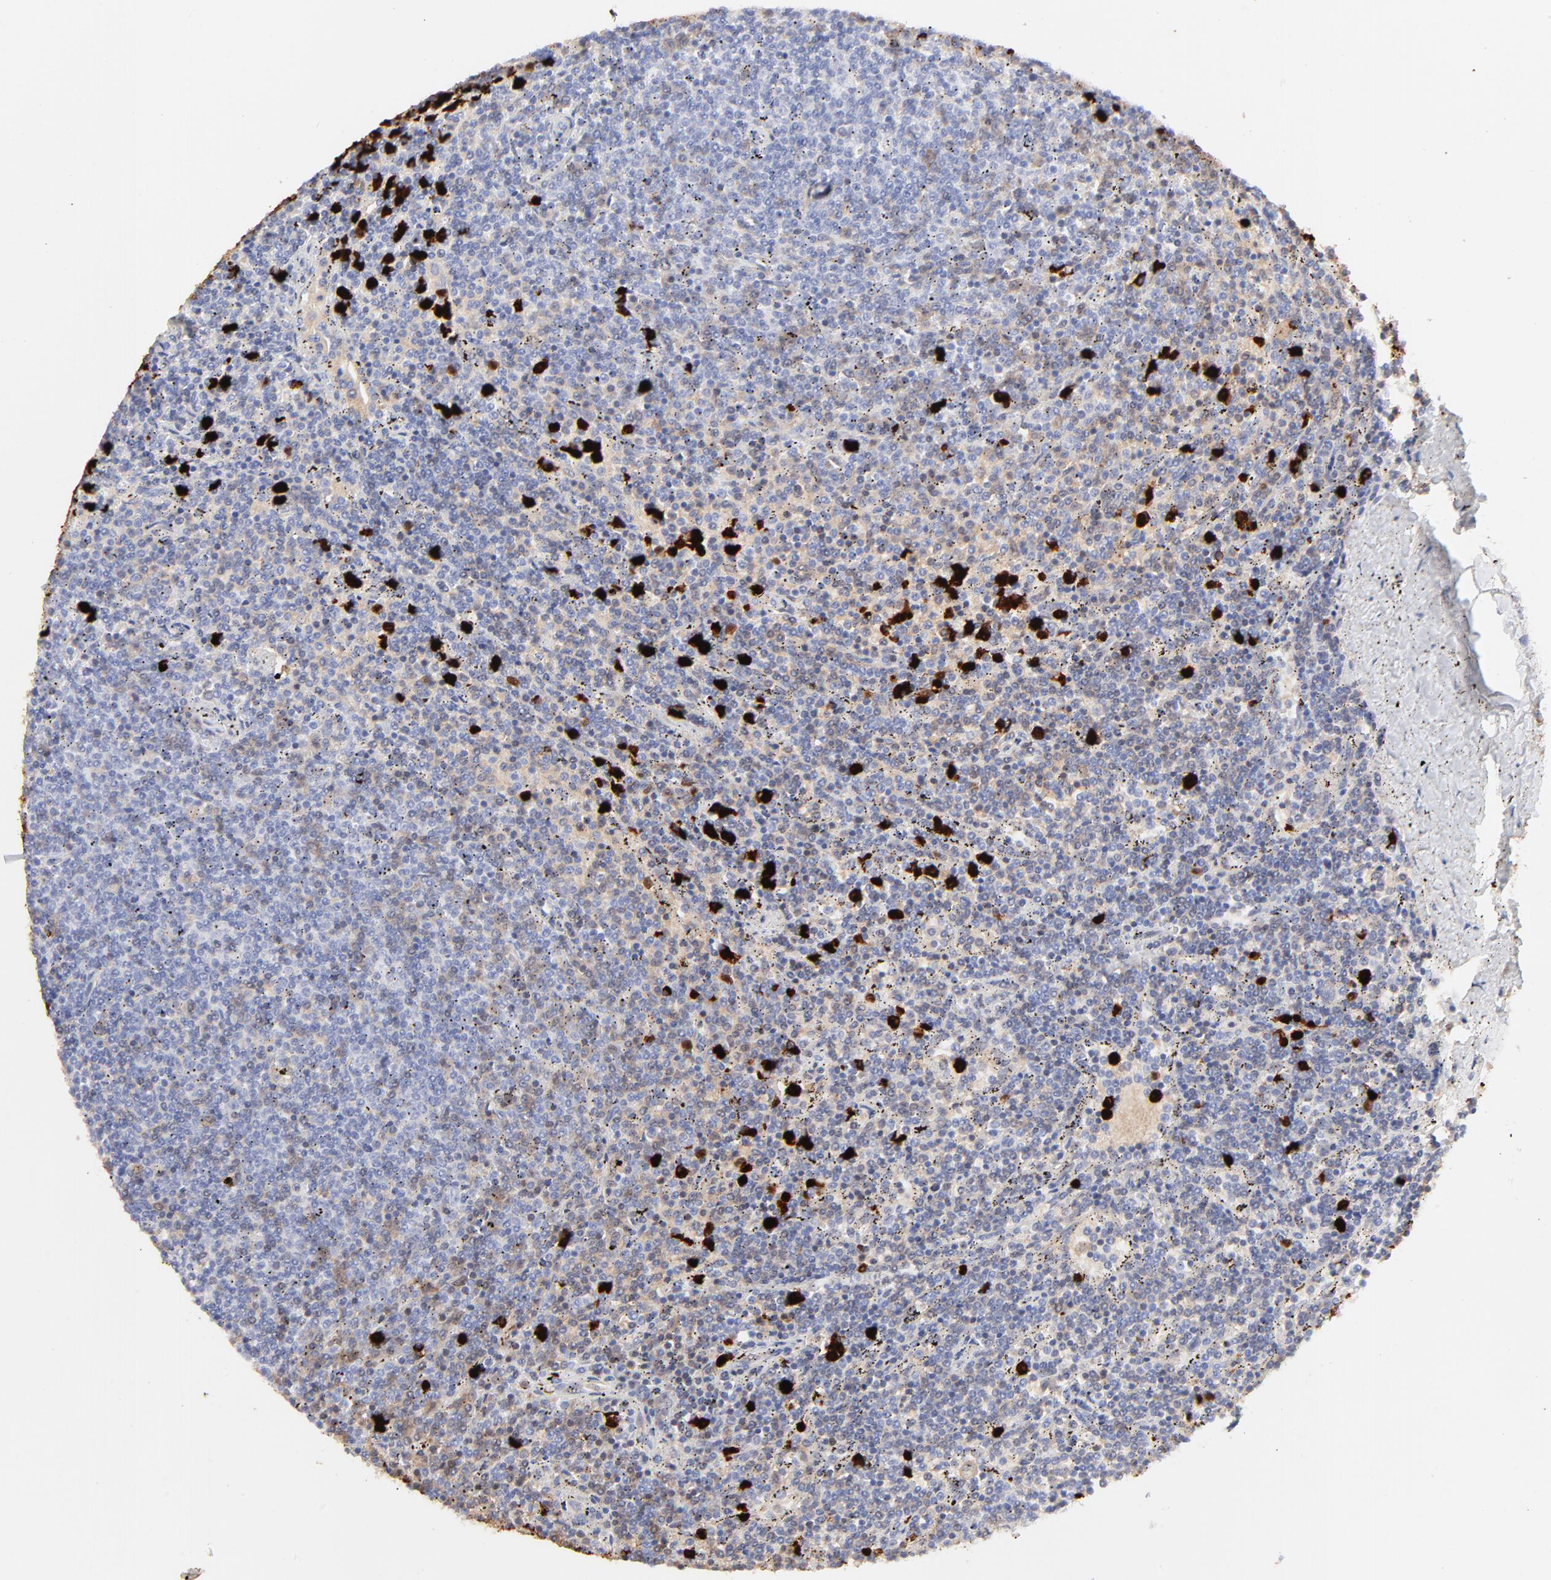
{"staining": {"intensity": "negative", "quantity": "none", "location": "none"}, "tissue": "lymphoma", "cell_type": "Tumor cells", "image_type": "cancer", "snomed": [{"axis": "morphology", "description": "Malignant lymphoma, non-Hodgkin's type, Low grade"}, {"axis": "topography", "description": "Spleen"}], "caption": "Tumor cells are negative for protein expression in human malignant lymphoma, non-Hodgkin's type (low-grade).", "gene": "S100A12", "patient": {"sex": "female", "age": 50}}